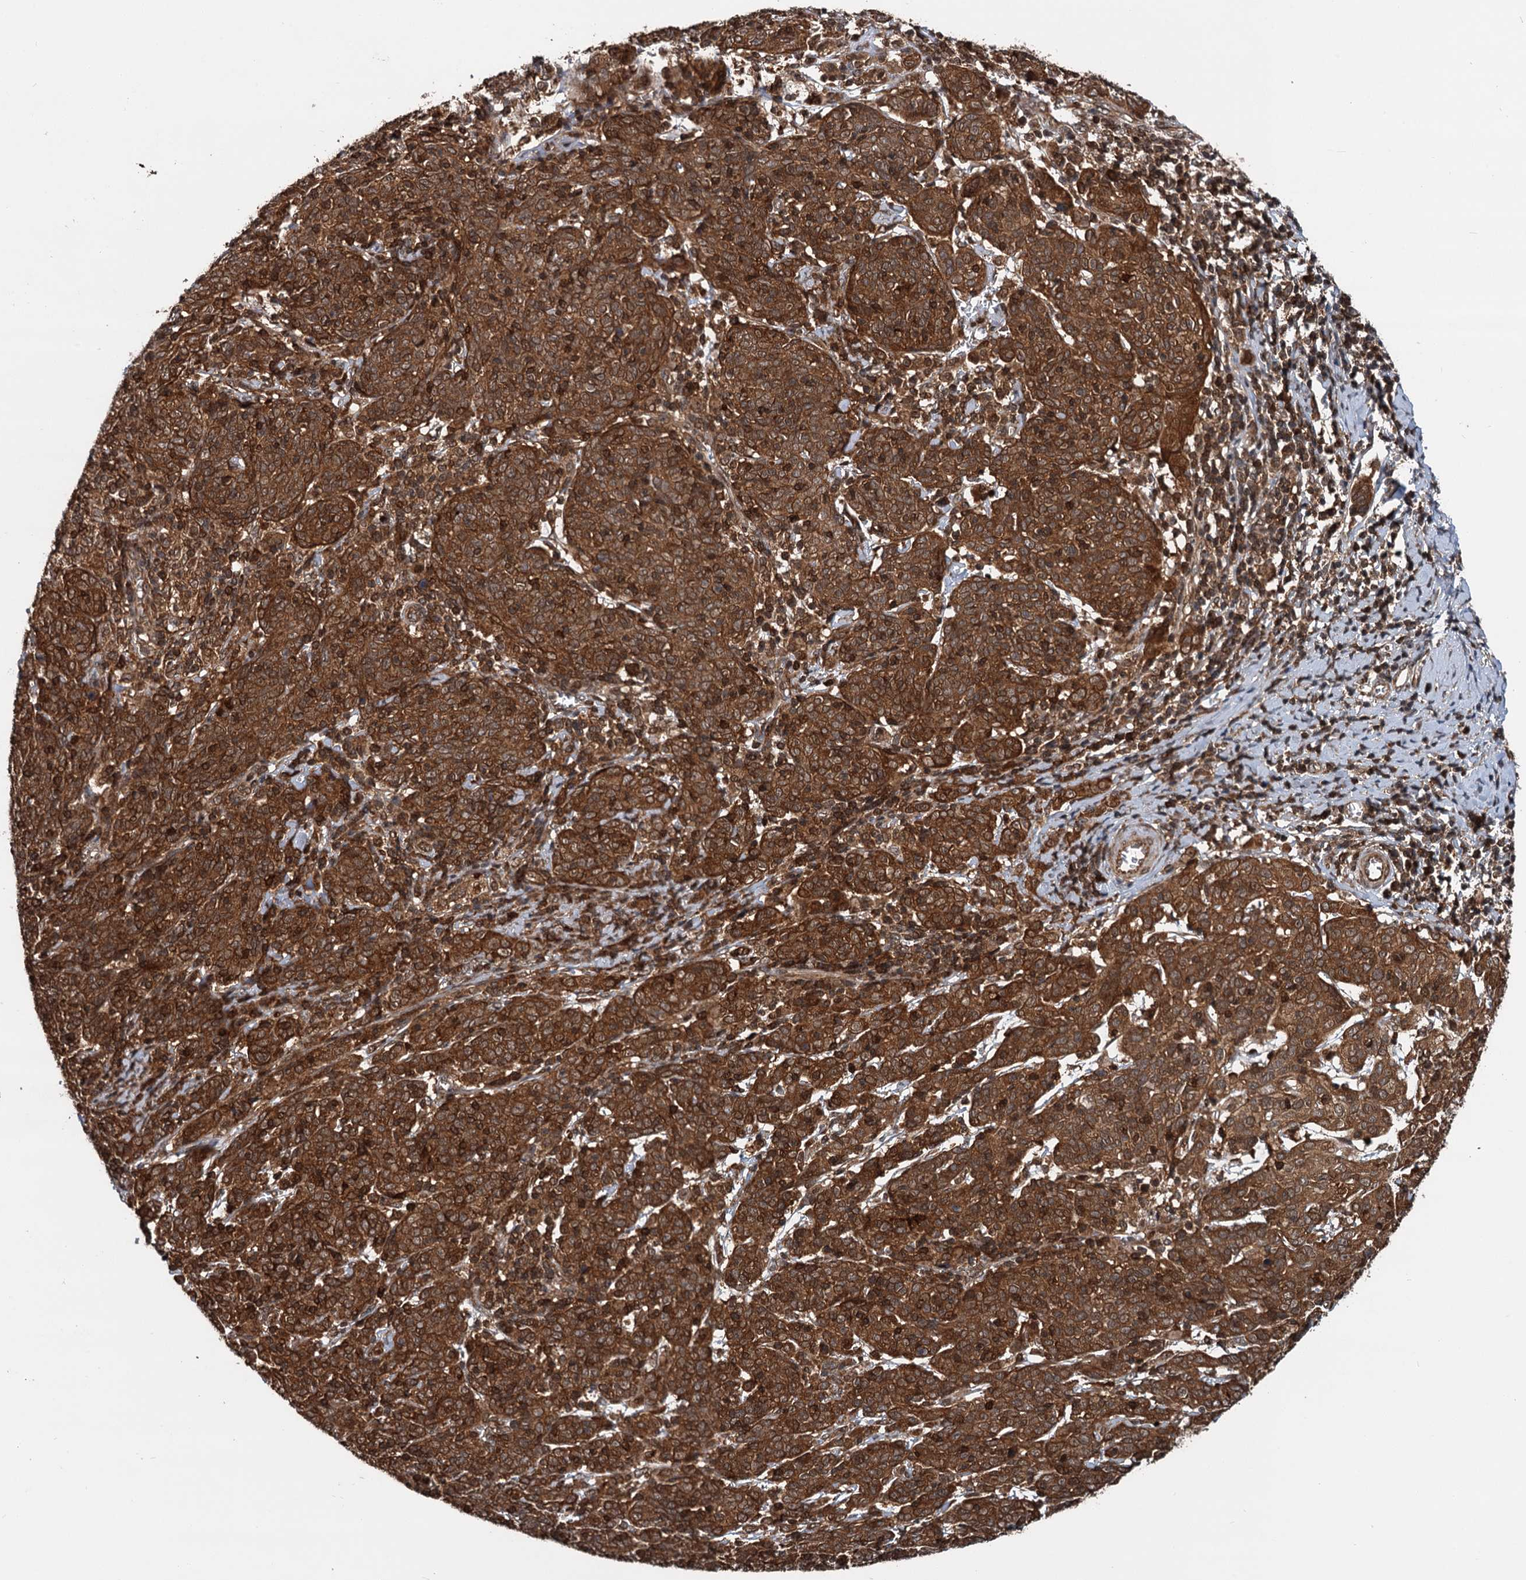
{"staining": {"intensity": "strong", "quantity": ">75%", "location": "cytoplasmic/membranous"}, "tissue": "cervical cancer", "cell_type": "Tumor cells", "image_type": "cancer", "snomed": [{"axis": "morphology", "description": "Squamous cell carcinoma, NOS"}, {"axis": "topography", "description": "Cervix"}], "caption": "Protein expression analysis of cervical cancer reveals strong cytoplasmic/membranous expression in about >75% of tumor cells. Nuclei are stained in blue.", "gene": "STUB1", "patient": {"sex": "female", "age": 67}}